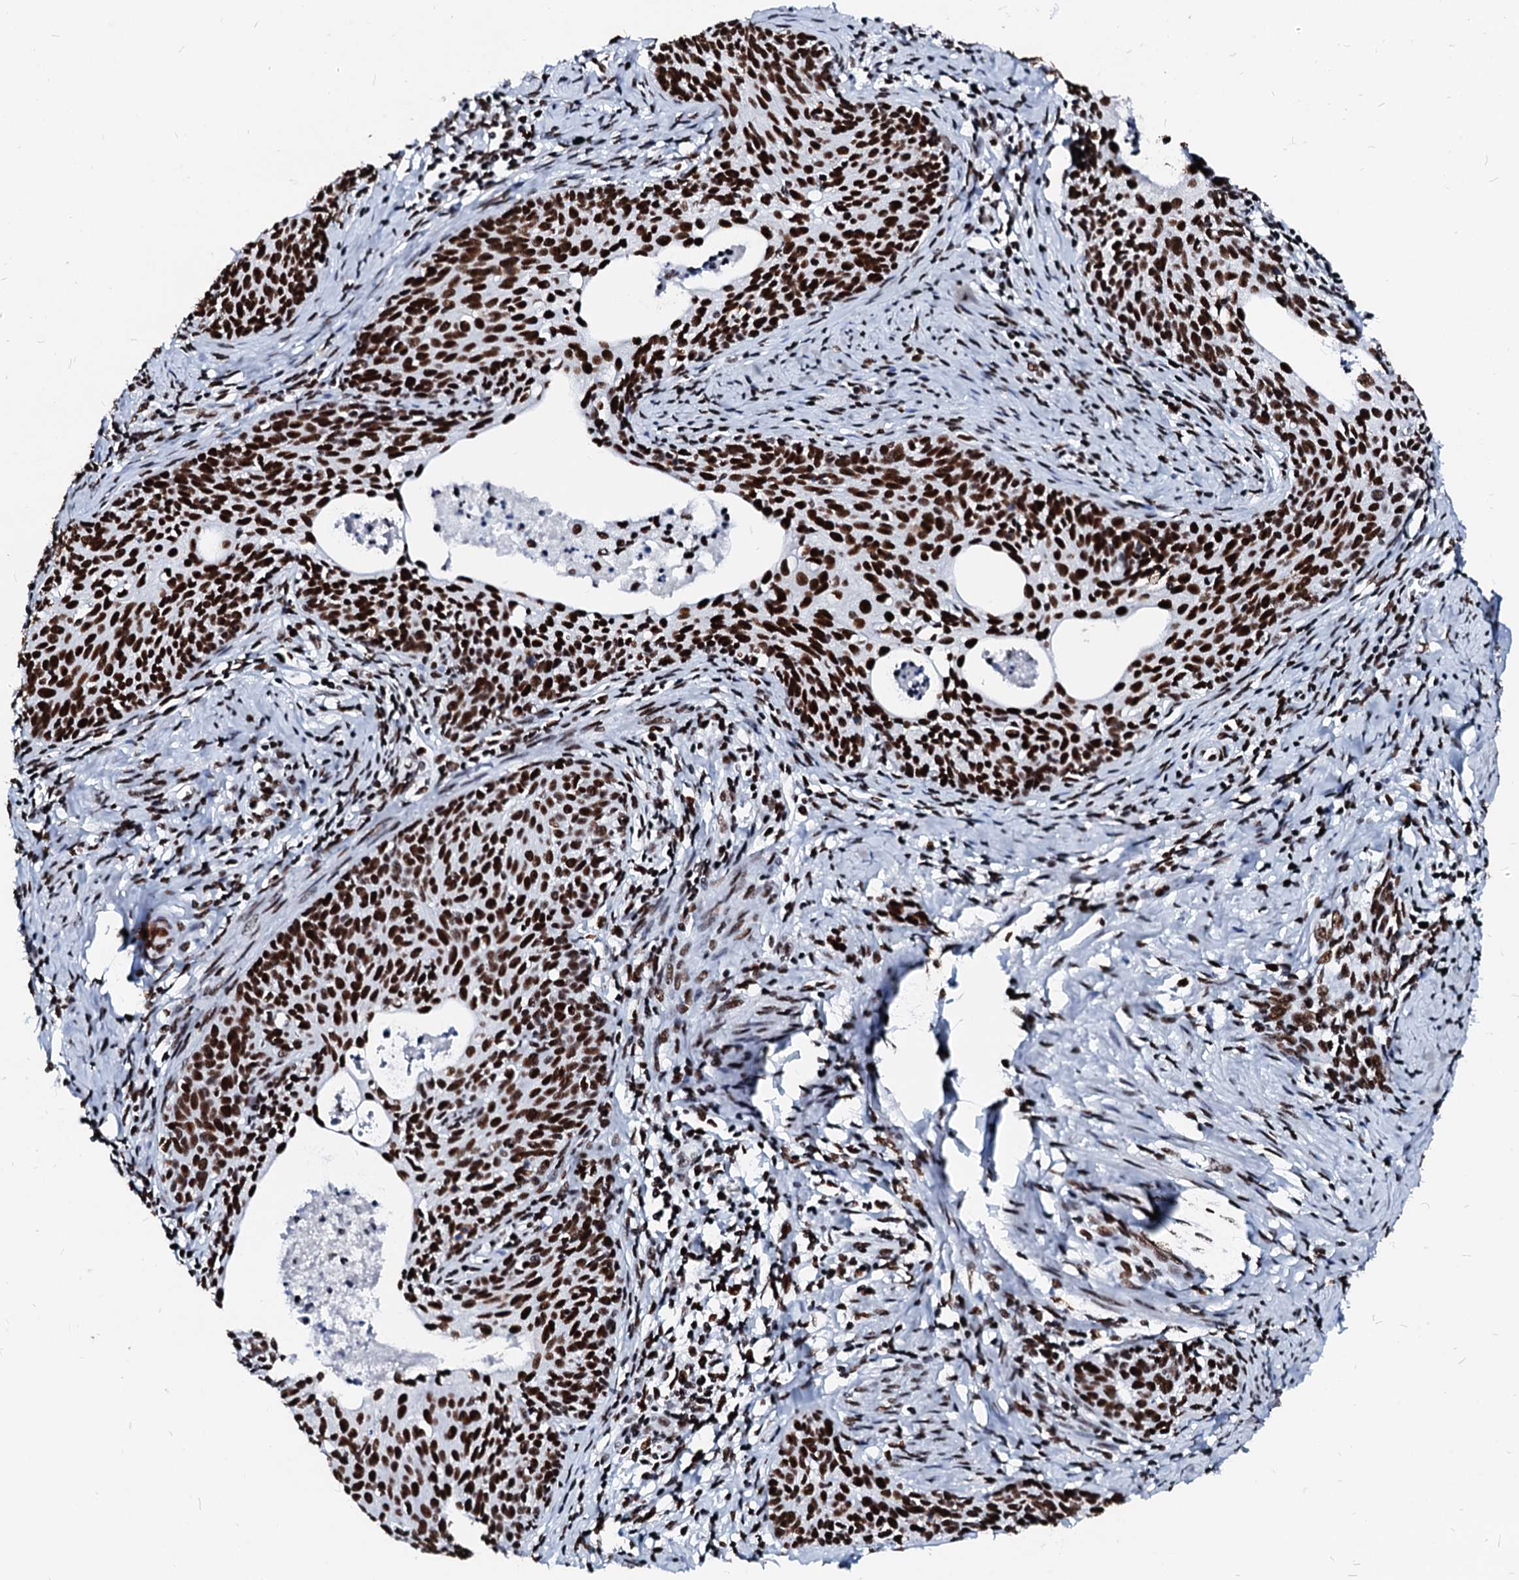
{"staining": {"intensity": "strong", "quantity": ">75%", "location": "nuclear"}, "tissue": "cervical cancer", "cell_type": "Tumor cells", "image_type": "cancer", "snomed": [{"axis": "morphology", "description": "Squamous cell carcinoma, NOS"}, {"axis": "topography", "description": "Cervix"}], "caption": "Immunohistochemistry (IHC) staining of cervical squamous cell carcinoma, which reveals high levels of strong nuclear positivity in about >75% of tumor cells indicating strong nuclear protein positivity. The staining was performed using DAB (3,3'-diaminobenzidine) (brown) for protein detection and nuclei were counterstained in hematoxylin (blue).", "gene": "RALY", "patient": {"sex": "female", "age": 52}}